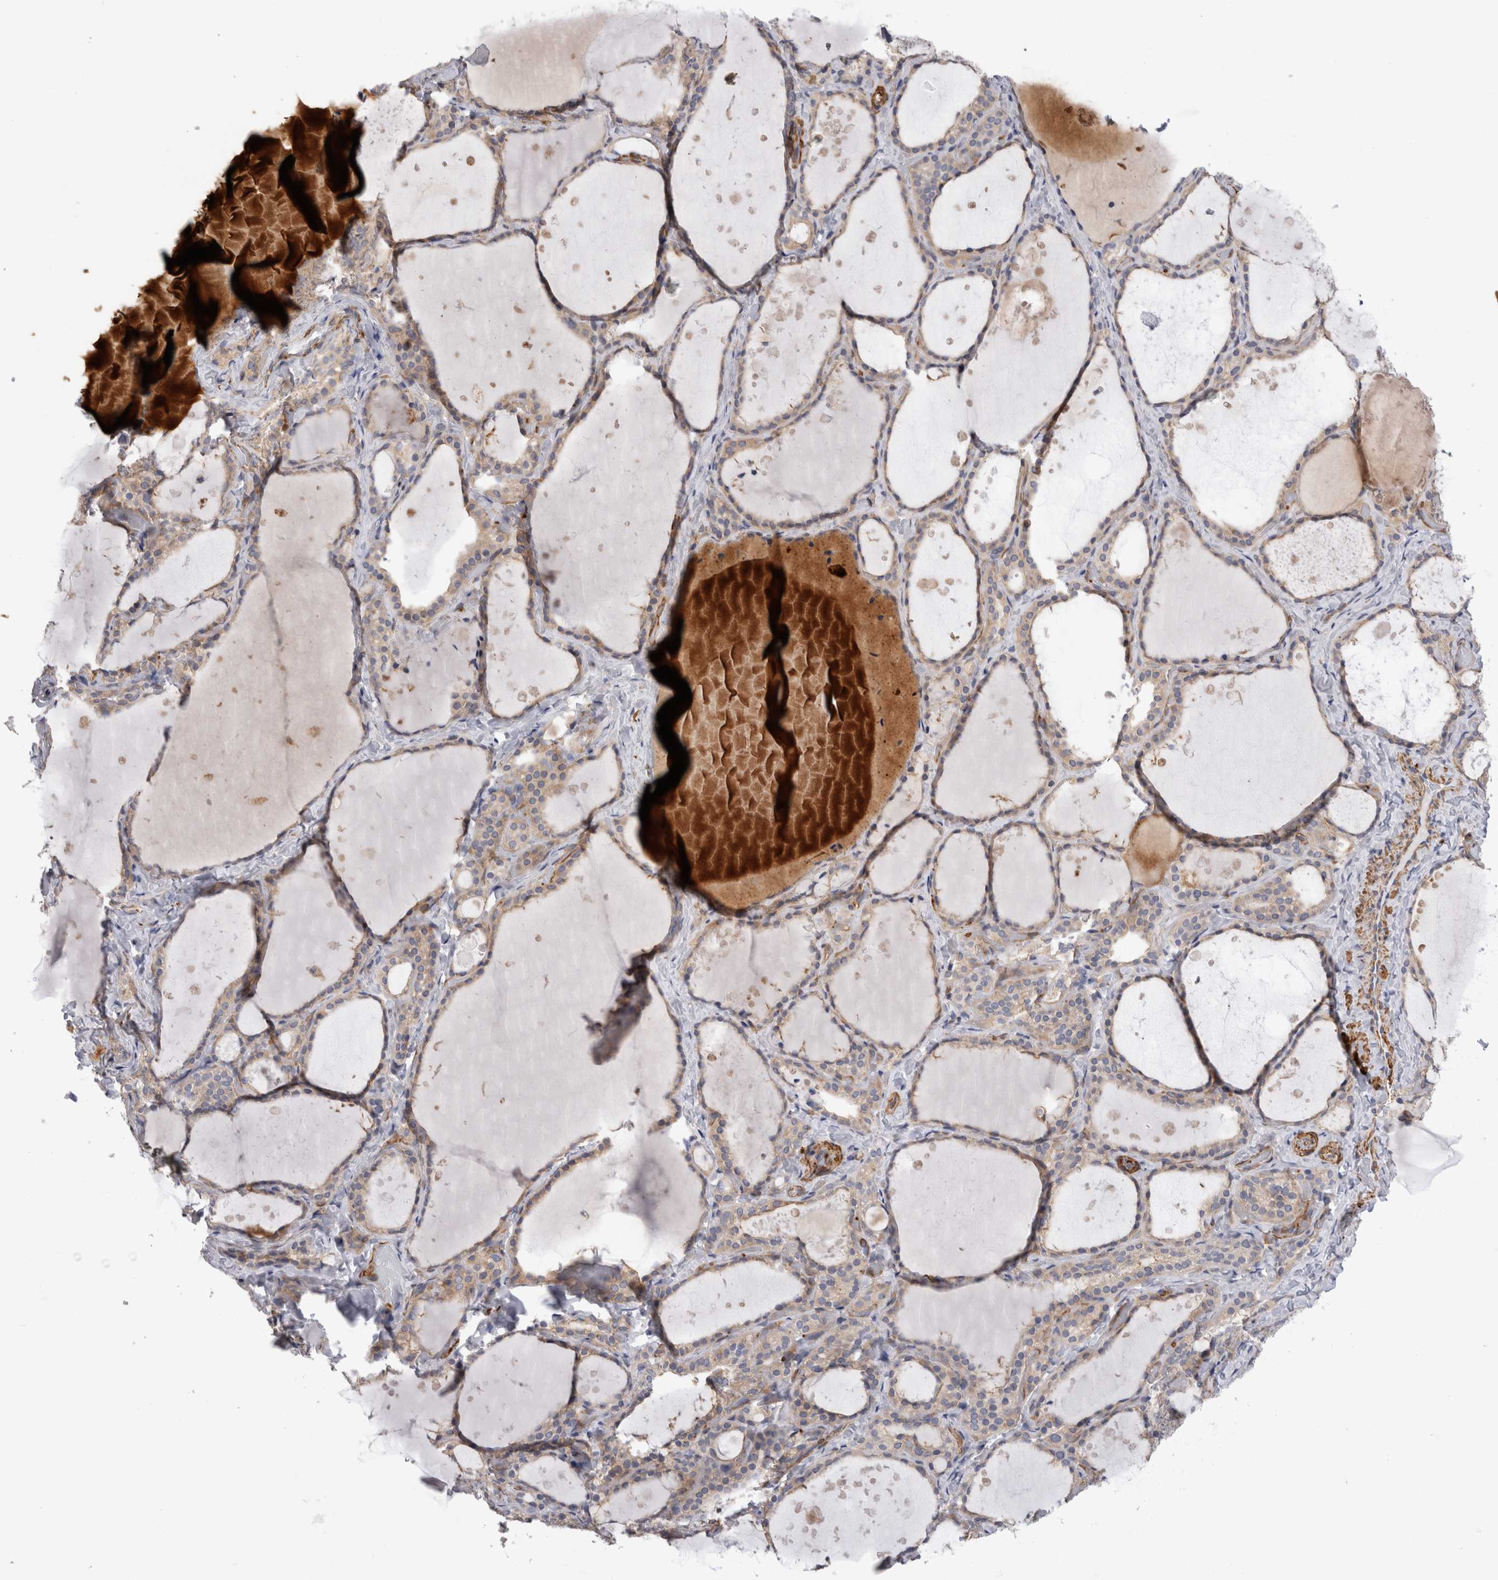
{"staining": {"intensity": "weak", "quantity": "<25%", "location": "cytoplasmic/membranous"}, "tissue": "thyroid gland", "cell_type": "Glandular cells", "image_type": "normal", "snomed": [{"axis": "morphology", "description": "Normal tissue, NOS"}, {"axis": "topography", "description": "Thyroid gland"}], "caption": "DAB immunohistochemical staining of normal thyroid gland exhibits no significant staining in glandular cells.", "gene": "EPRS1", "patient": {"sex": "female", "age": 44}}